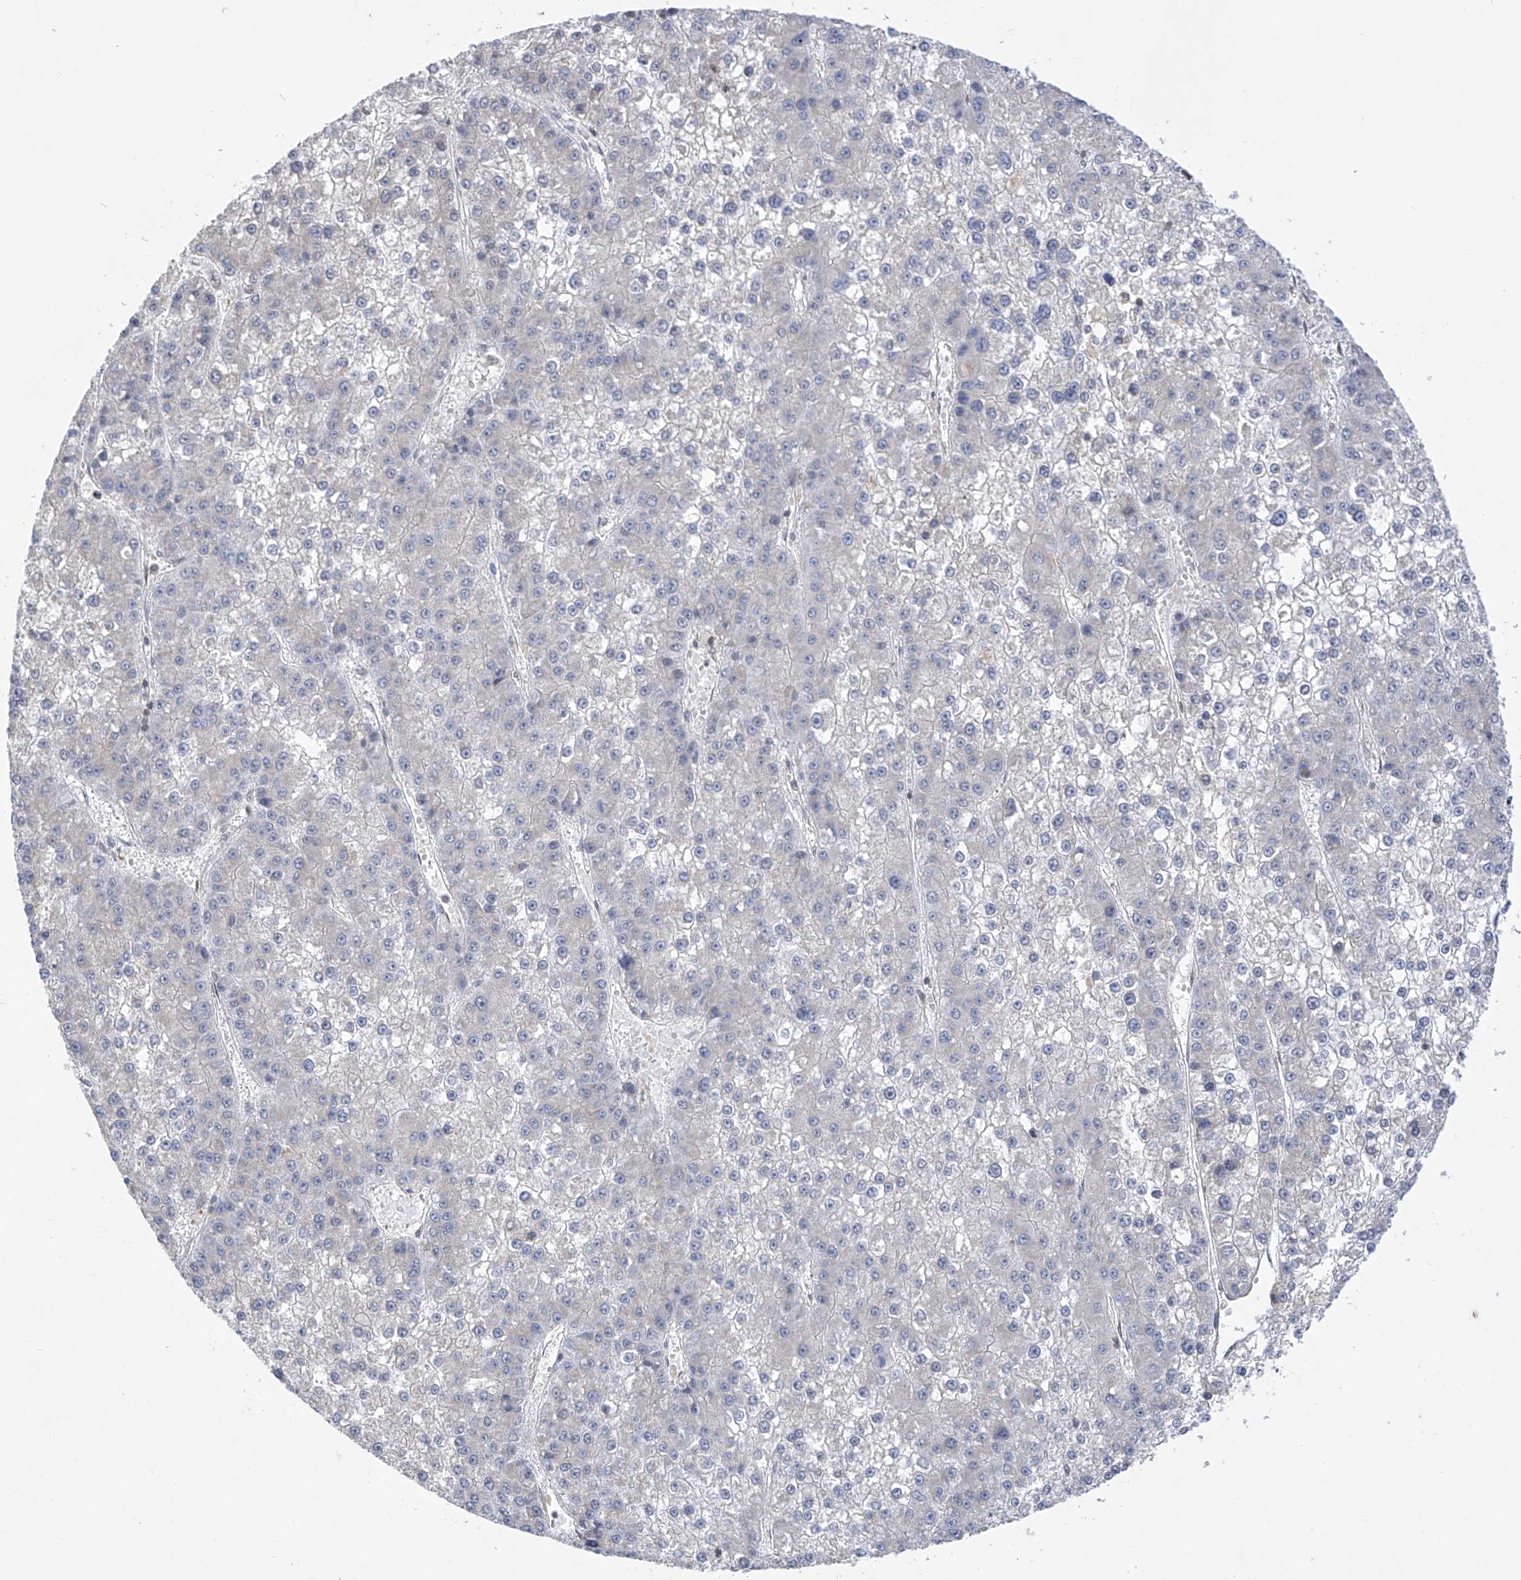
{"staining": {"intensity": "negative", "quantity": "none", "location": "none"}, "tissue": "liver cancer", "cell_type": "Tumor cells", "image_type": "cancer", "snomed": [{"axis": "morphology", "description": "Carcinoma, Hepatocellular, NOS"}, {"axis": "topography", "description": "Liver"}], "caption": "IHC photomicrograph of human liver cancer (hepatocellular carcinoma) stained for a protein (brown), which displays no expression in tumor cells.", "gene": "SLCO4A1", "patient": {"sex": "female", "age": 73}}